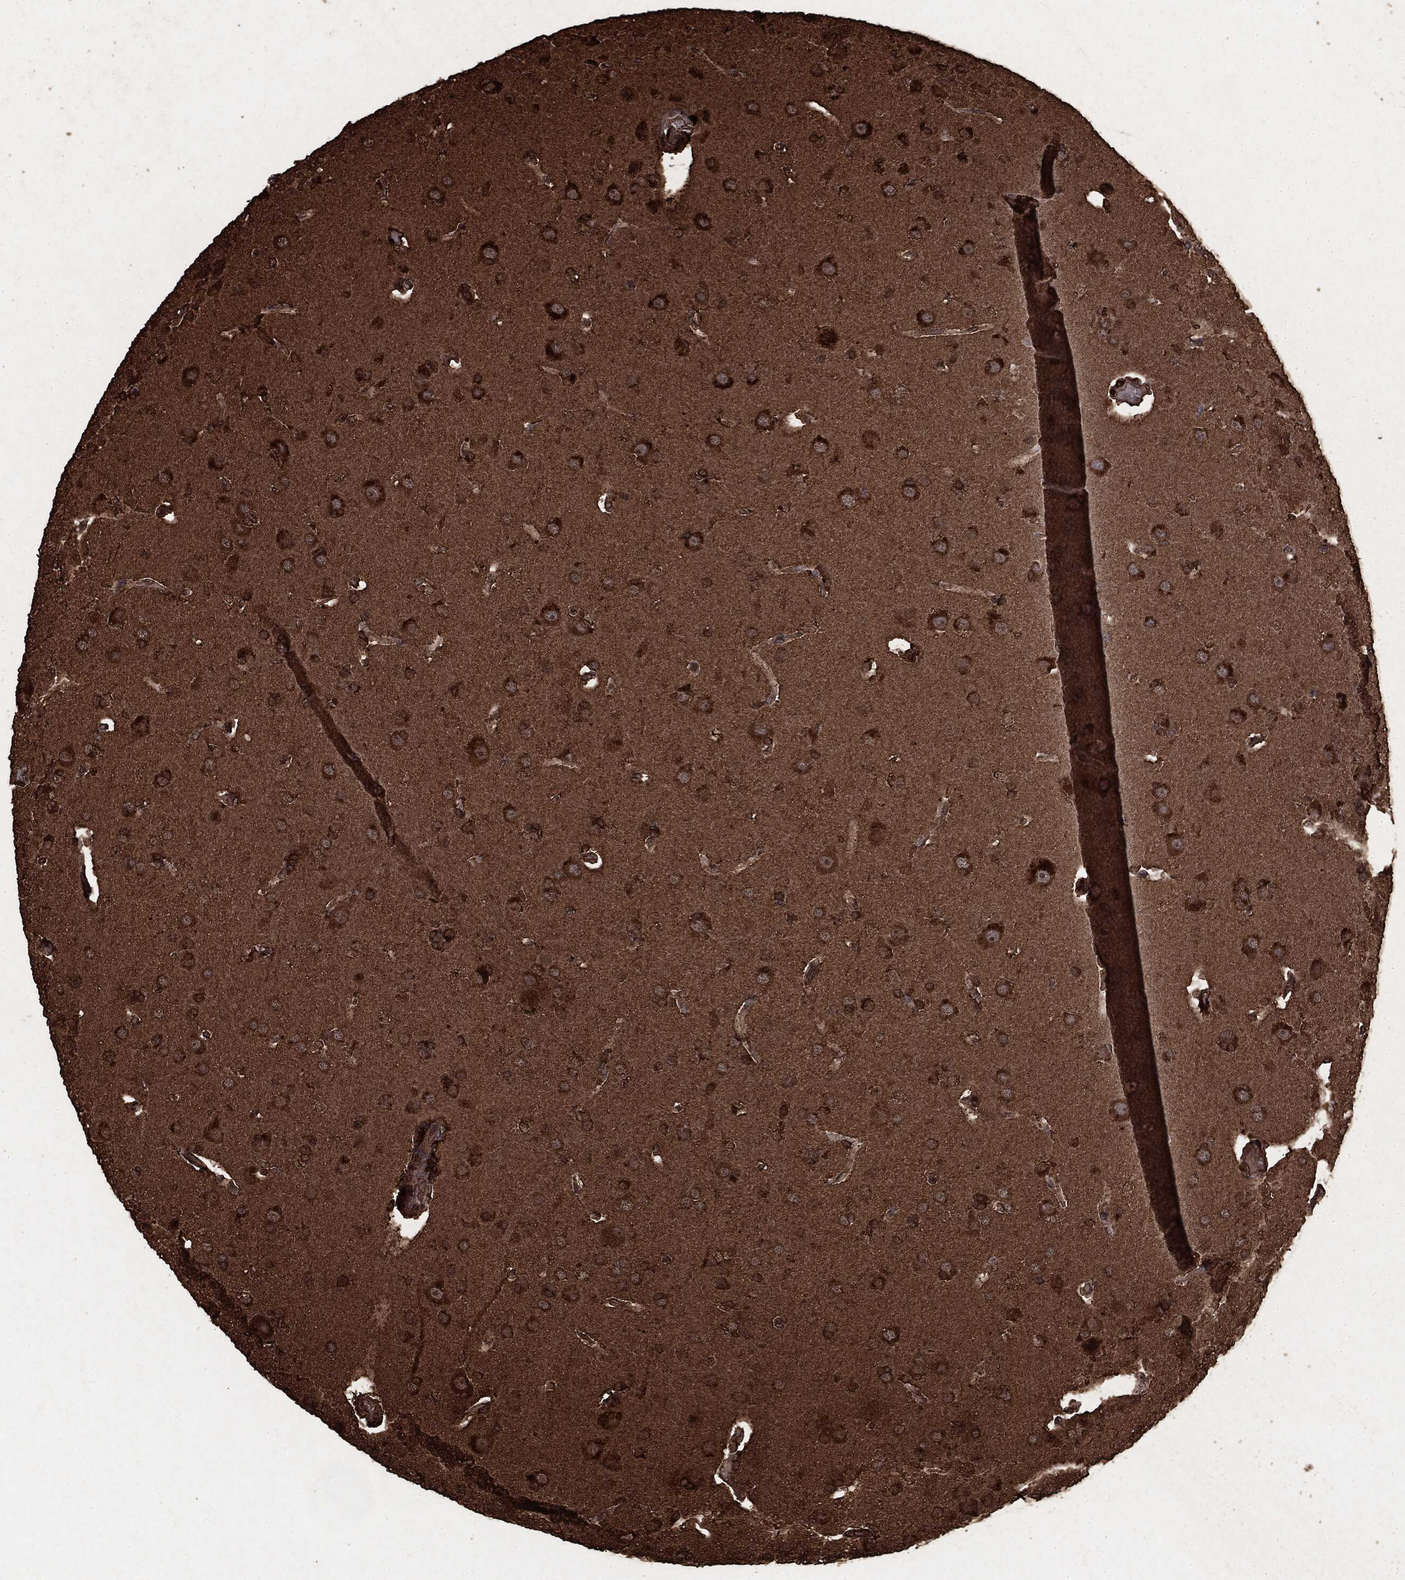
{"staining": {"intensity": "strong", "quantity": "25%-75%", "location": "cytoplasmic/membranous"}, "tissue": "glioma", "cell_type": "Tumor cells", "image_type": "cancer", "snomed": [{"axis": "morphology", "description": "Glioma, malignant, Low grade"}, {"axis": "topography", "description": "Brain"}], "caption": "An image of malignant low-grade glioma stained for a protein reveals strong cytoplasmic/membranous brown staining in tumor cells.", "gene": "ARAF", "patient": {"sex": "male", "age": 41}}